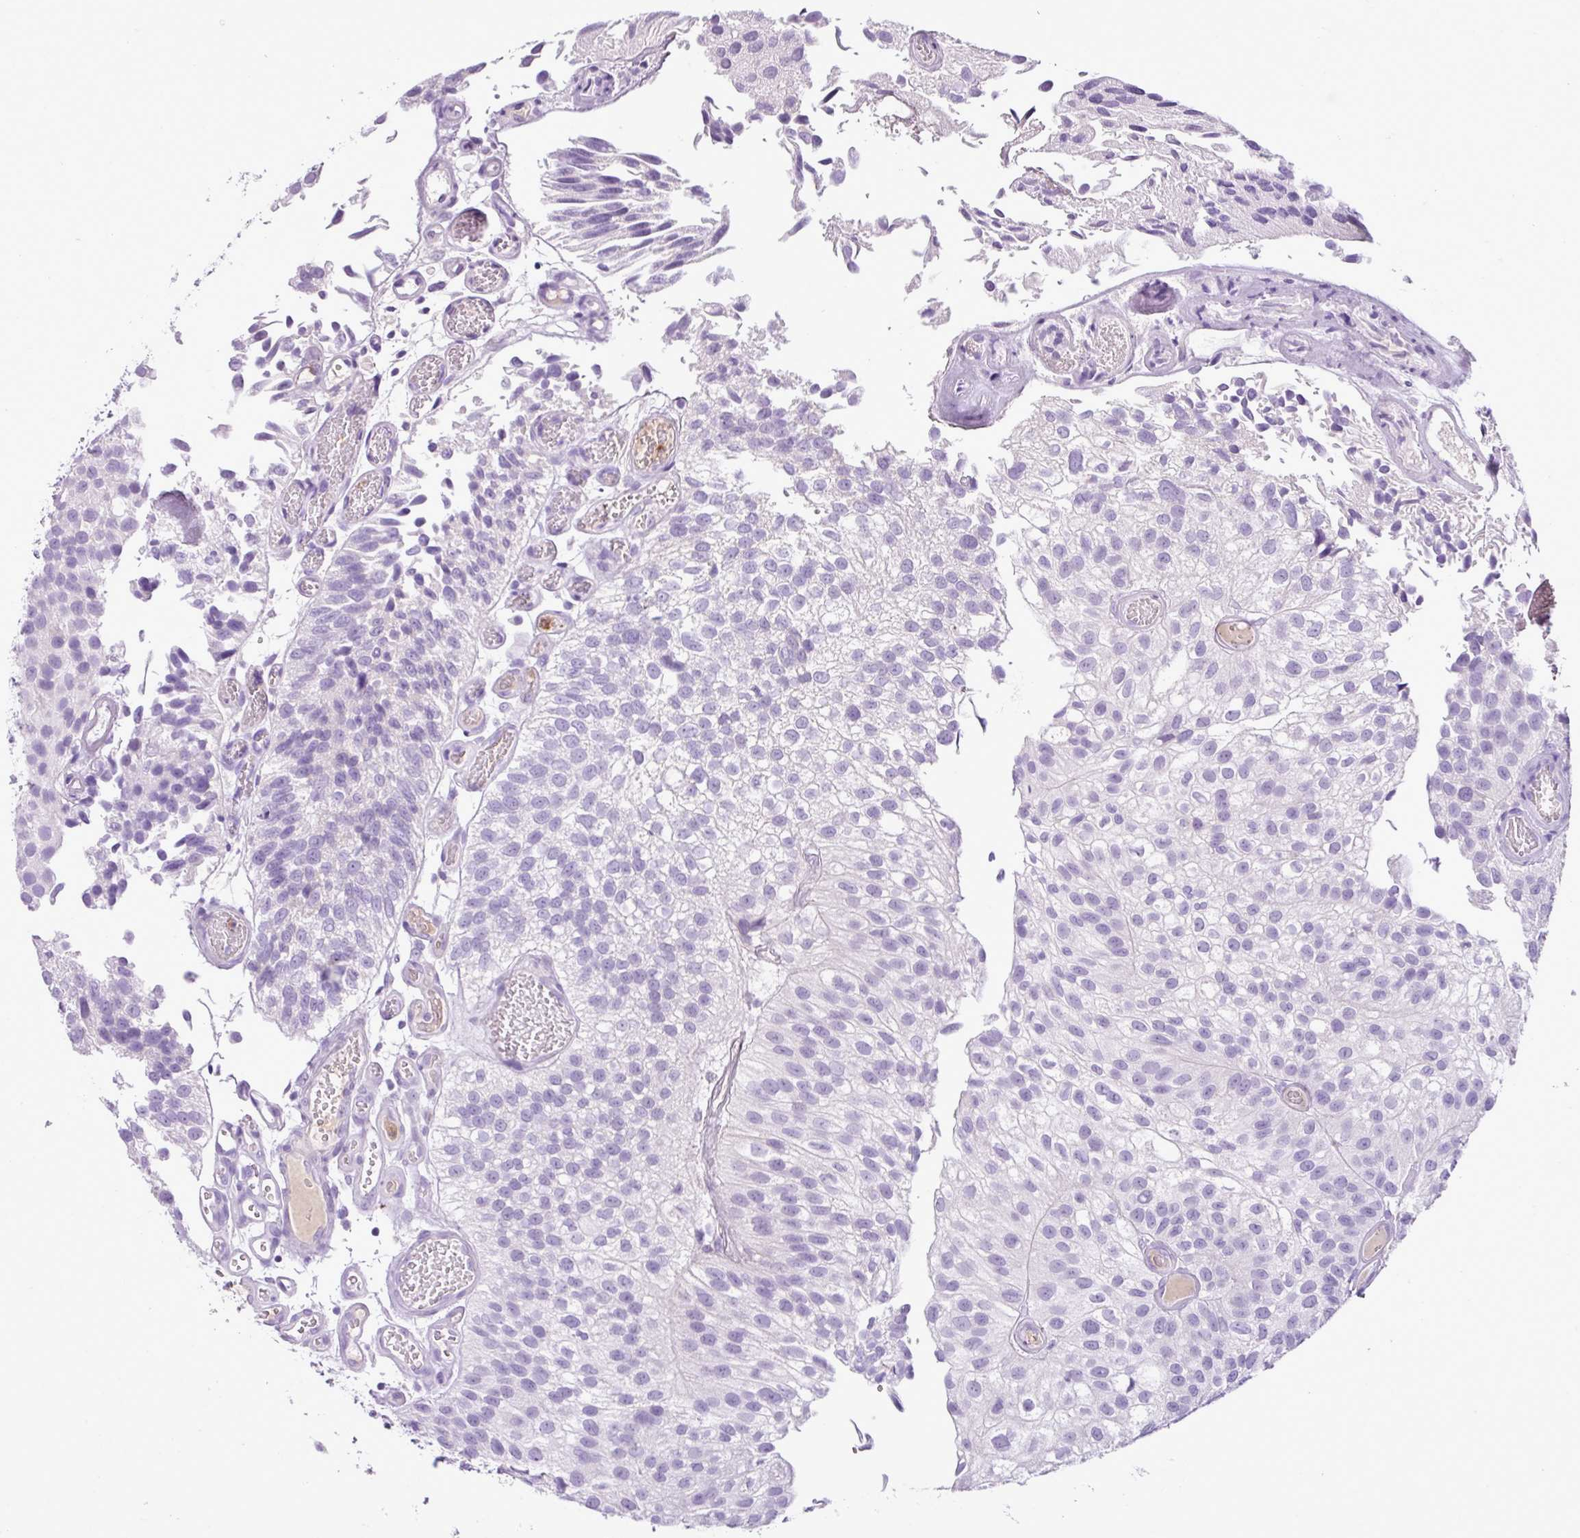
{"staining": {"intensity": "negative", "quantity": "none", "location": "none"}, "tissue": "urothelial cancer", "cell_type": "Tumor cells", "image_type": "cancer", "snomed": [{"axis": "morphology", "description": "Urothelial carcinoma, NOS"}, {"axis": "topography", "description": "Urinary bladder"}], "caption": "The image reveals no significant staining in tumor cells of urothelial cancer.", "gene": "HTR3E", "patient": {"sex": "male", "age": 87}}